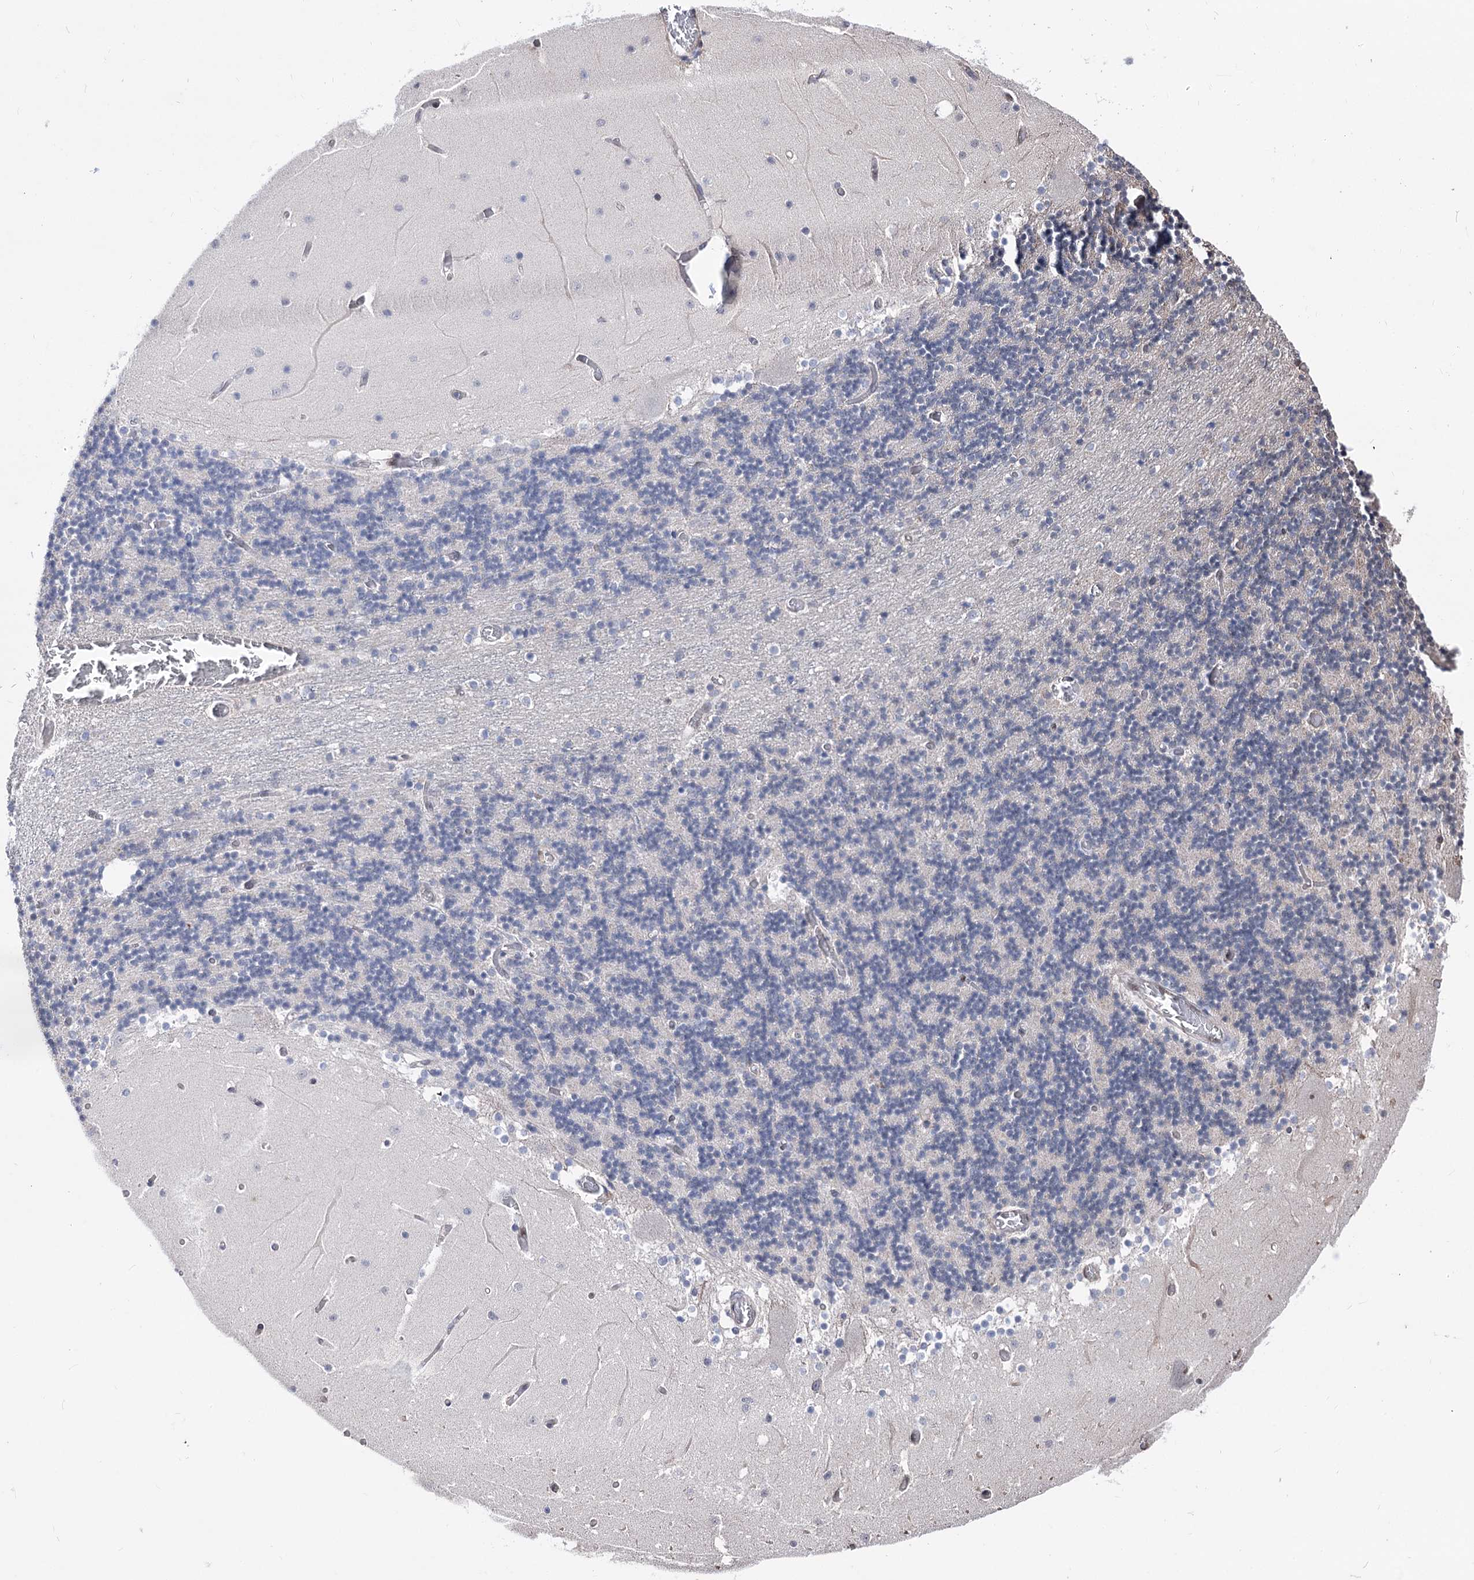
{"staining": {"intensity": "negative", "quantity": "none", "location": "none"}, "tissue": "cerebellum", "cell_type": "Cells in granular layer", "image_type": "normal", "snomed": [{"axis": "morphology", "description": "Normal tissue, NOS"}, {"axis": "topography", "description": "Cerebellum"}], "caption": "Cerebellum stained for a protein using IHC exhibits no expression cells in granular layer.", "gene": "CHMP7", "patient": {"sex": "female", "age": 28}}